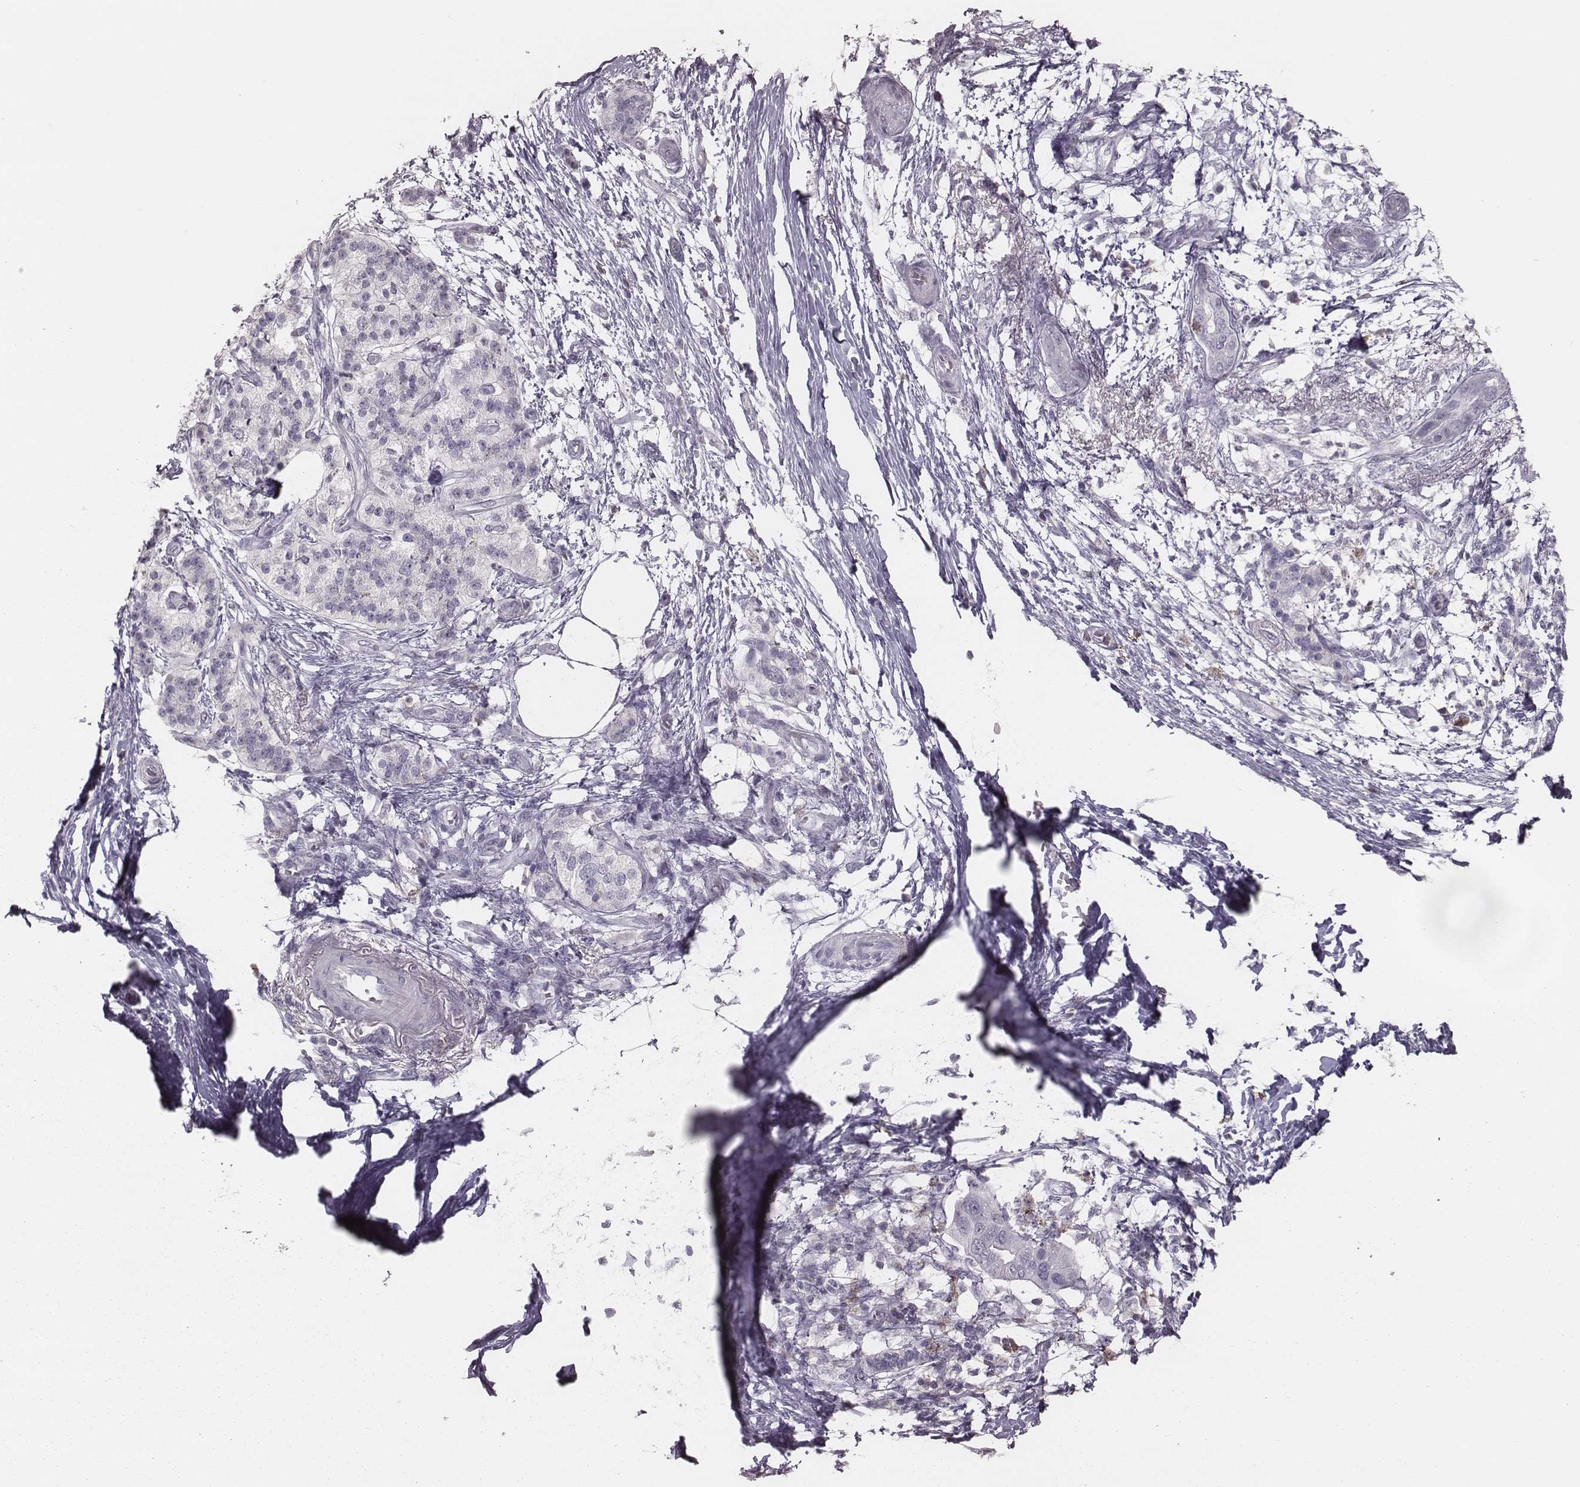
{"staining": {"intensity": "negative", "quantity": "none", "location": "none"}, "tissue": "pancreatic cancer", "cell_type": "Tumor cells", "image_type": "cancer", "snomed": [{"axis": "morphology", "description": "Adenocarcinoma, NOS"}, {"axis": "topography", "description": "Pancreas"}], "caption": "Adenocarcinoma (pancreatic) stained for a protein using IHC shows no staining tumor cells.", "gene": "PDCD1", "patient": {"sex": "female", "age": 72}}